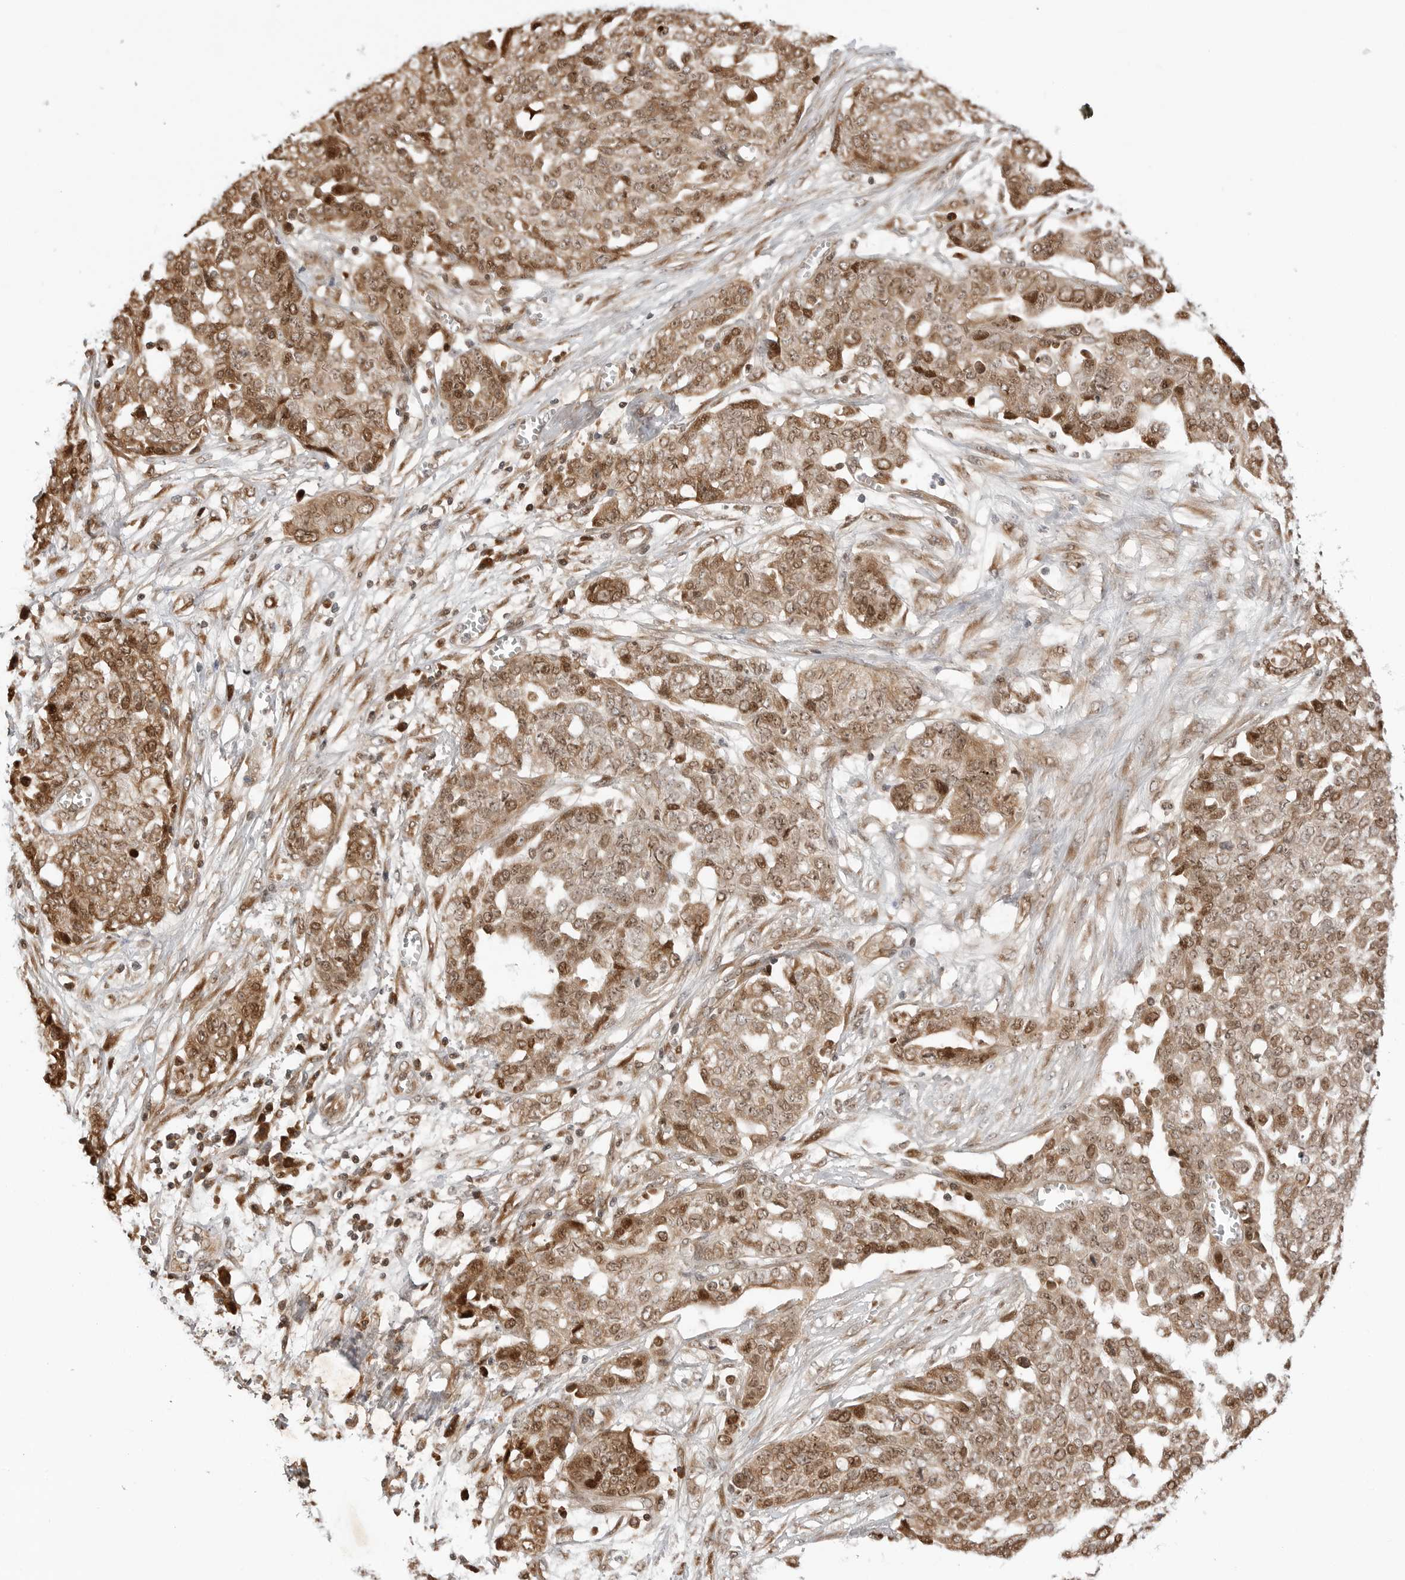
{"staining": {"intensity": "moderate", "quantity": ">75%", "location": "cytoplasmic/membranous,nuclear"}, "tissue": "ovarian cancer", "cell_type": "Tumor cells", "image_type": "cancer", "snomed": [{"axis": "morphology", "description": "Cystadenocarcinoma, serous, NOS"}, {"axis": "topography", "description": "Soft tissue"}, {"axis": "topography", "description": "Ovary"}], "caption": "Immunohistochemistry staining of ovarian cancer (serous cystadenocarcinoma), which exhibits medium levels of moderate cytoplasmic/membranous and nuclear staining in about >75% of tumor cells indicating moderate cytoplasmic/membranous and nuclear protein positivity. The staining was performed using DAB (3,3'-diaminobenzidine) (brown) for protein detection and nuclei were counterstained in hematoxylin (blue).", "gene": "TIPRL", "patient": {"sex": "female", "age": 57}}